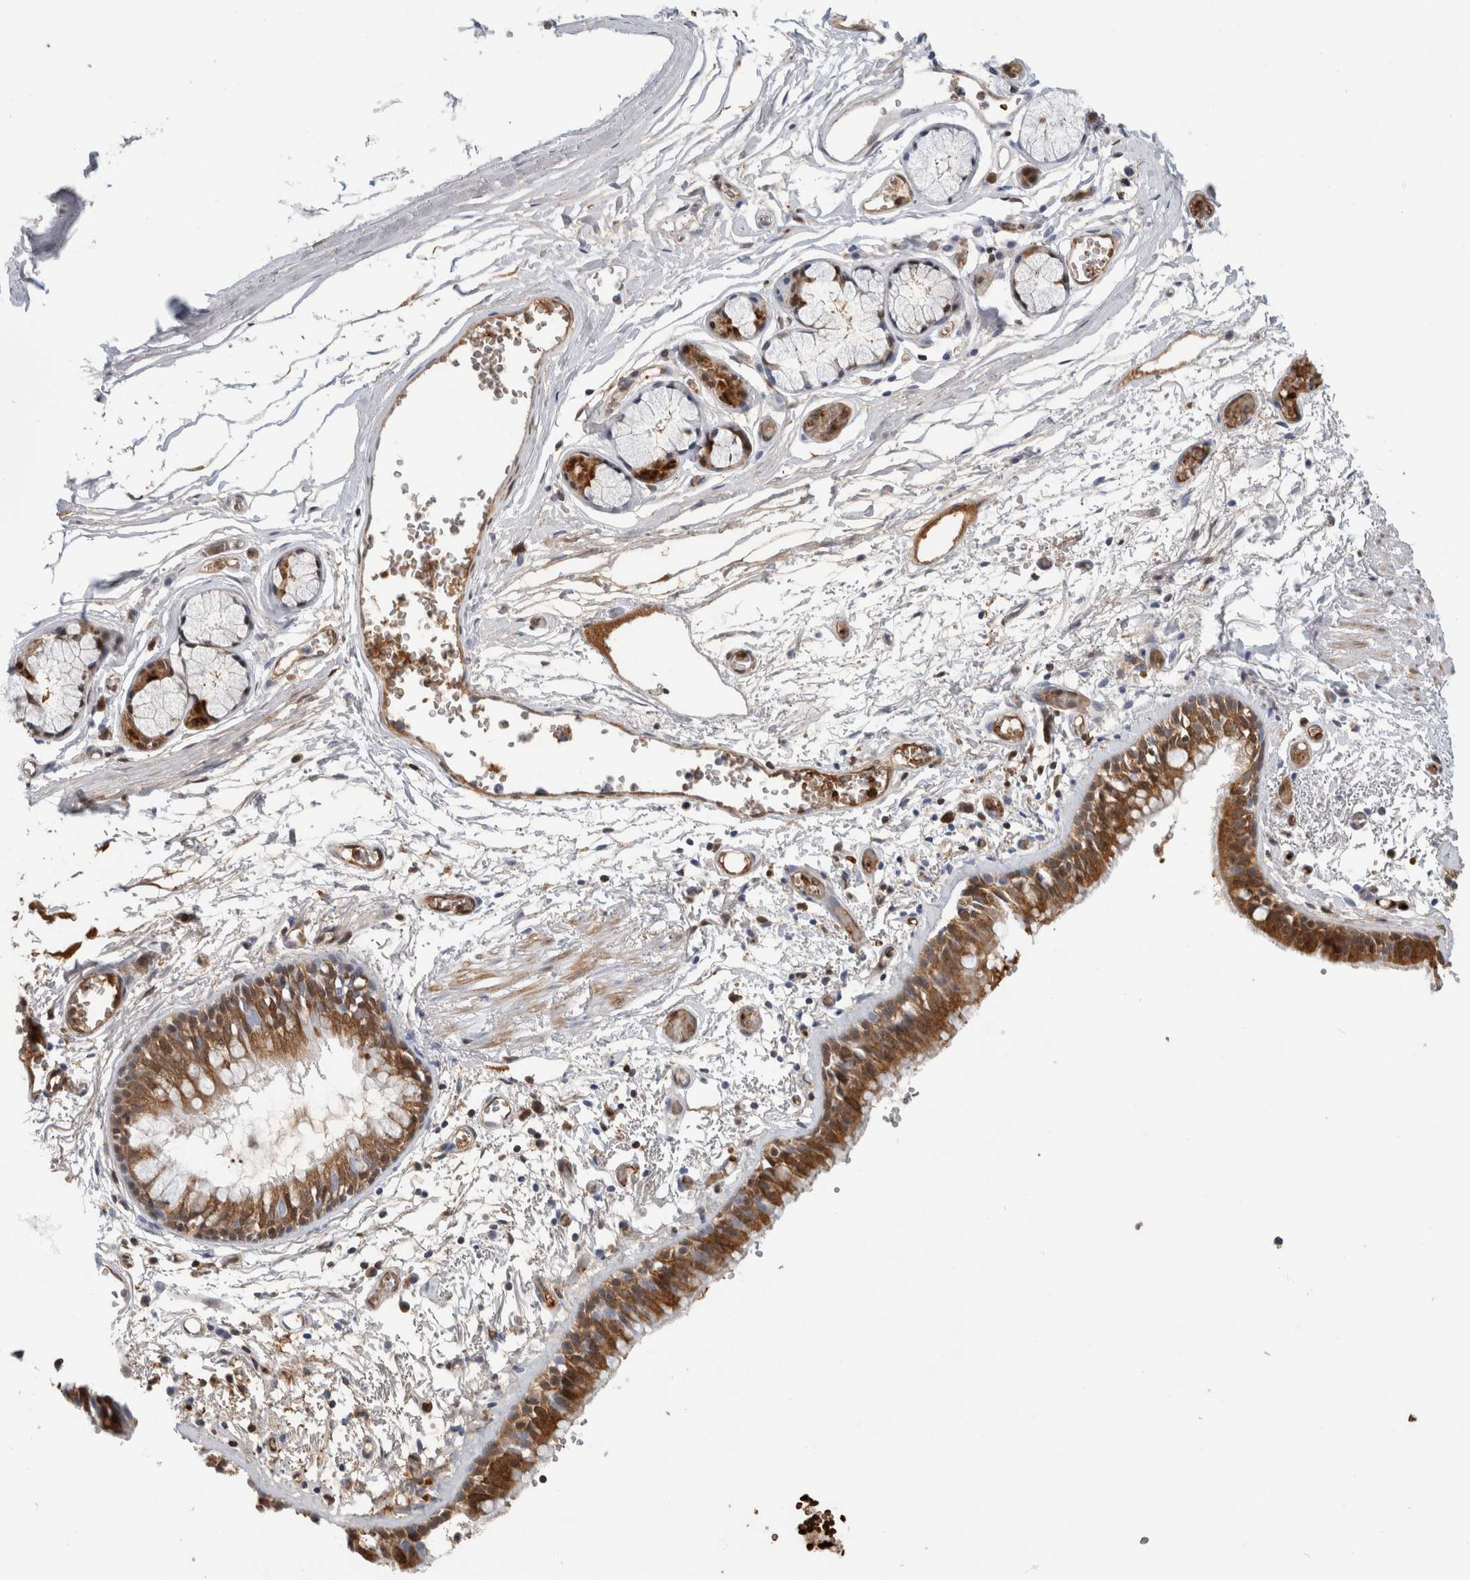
{"staining": {"intensity": "moderate", "quantity": "25%-75%", "location": "cytoplasmic/membranous"}, "tissue": "bronchus", "cell_type": "Respiratory epithelial cells", "image_type": "normal", "snomed": [{"axis": "morphology", "description": "Normal tissue, NOS"}, {"axis": "topography", "description": "Bronchus"}, {"axis": "topography", "description": "Lung"}], "caption": "Immunohistochemical staining of unremarkable human bronchus reveals medium levels of moderate cytoplasmic/membranous positivity in about 25%-75% of respiratory epithelial cells.", "gene": "CA1", "patient": {"sex": "male", "age": 56}}